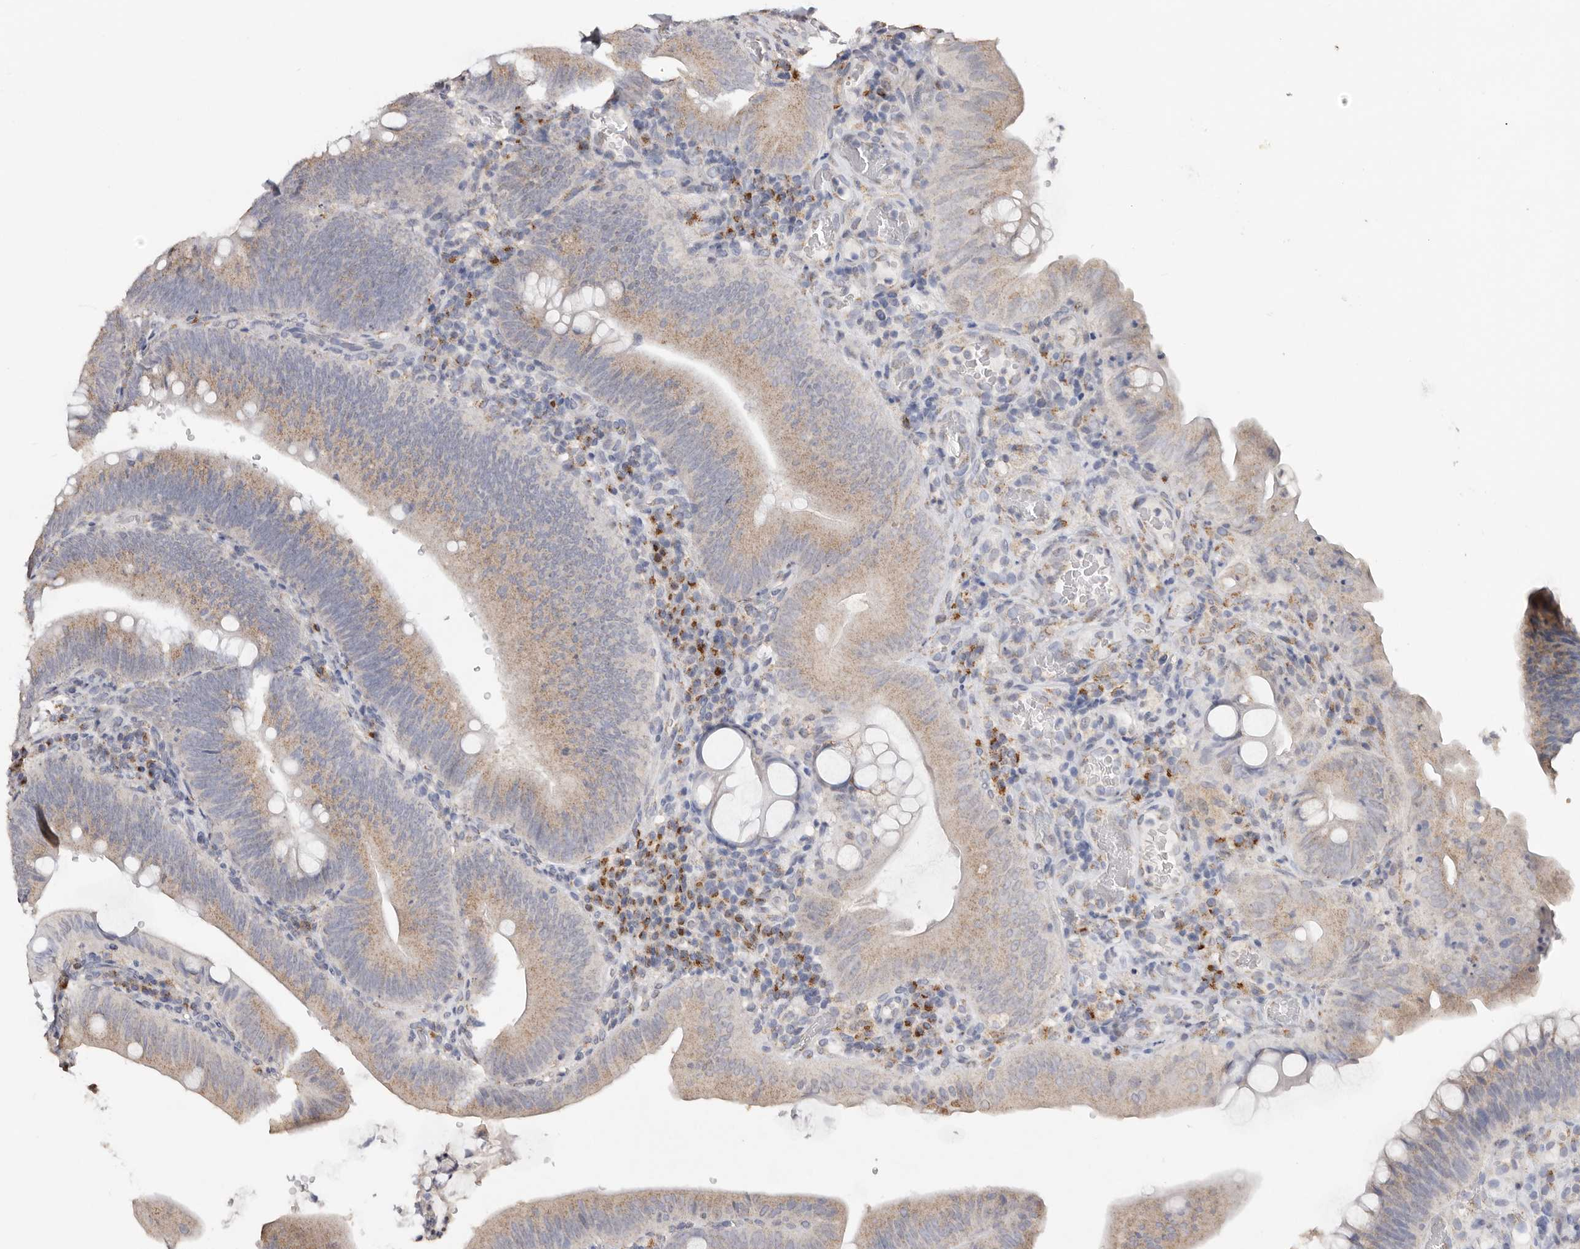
{"staining": {"intensity": "moderate", "quantity": "<25%", "location": "cytoplasmic/membranous"}, "tissue": "colorectal cancer", "cell_type": "Tumor cells", "image_type": "cancer", "snomed": [{"axis": "morphology", "description": "Normal tissue, NOS"}, {"axis": "topography", "description": "Colon"}], "caption": "Immunohistochemical staining of colorectal cancer shows moderate cytoplasmic/membranous protein positivity in approximately <25% of tumor cells. The staining was performed using DAB to visualize the protein expression in brown, while the nuclei were stained in blue with hematoxylin (Magnification: 20x).", "gene": "LGALS7B", "patient": {"sex": "female", "age": 82}}